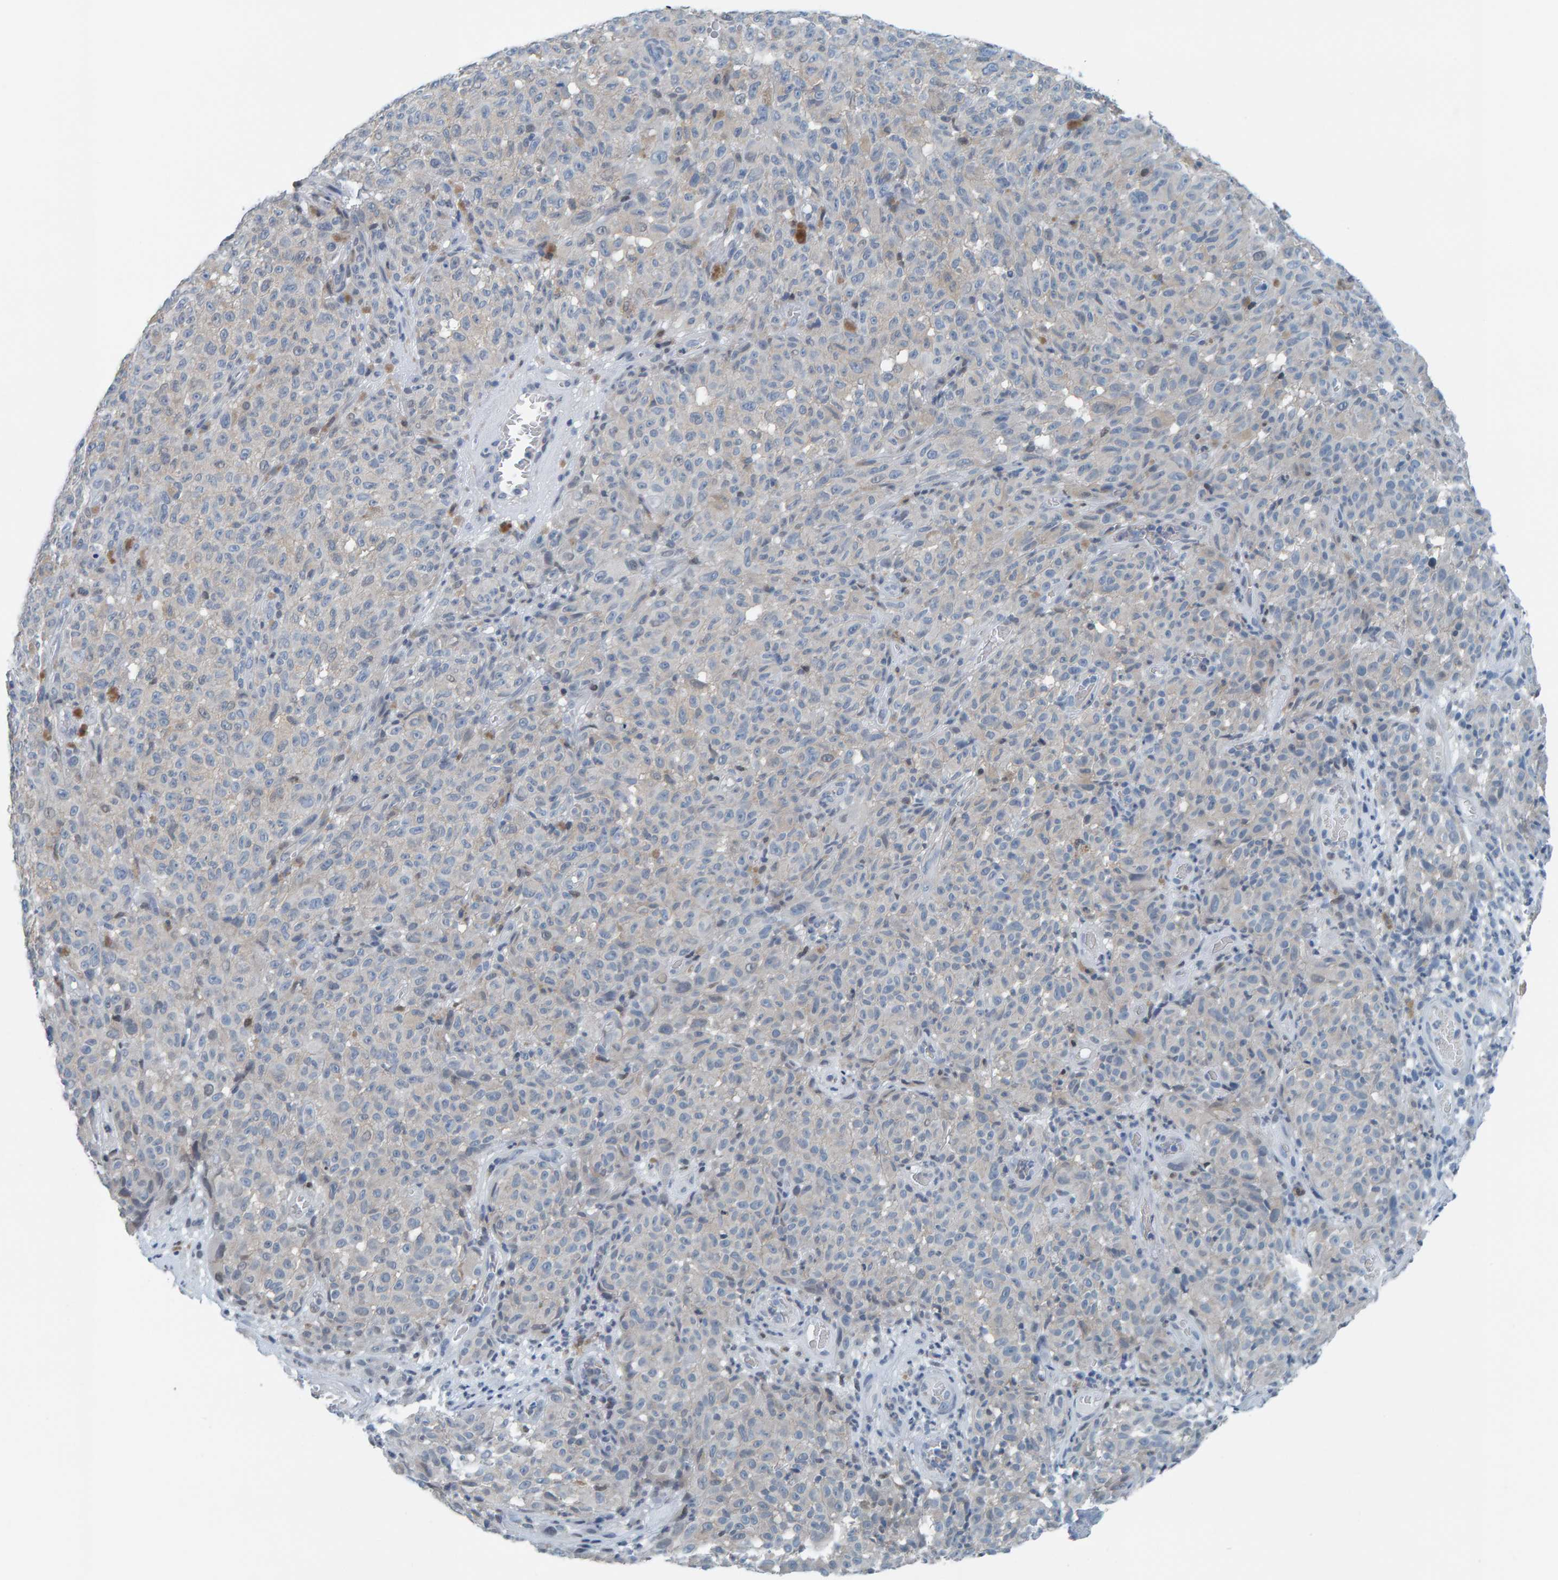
{"staining": {"intensity": "negative", "quantity": "none", "location": "none"}, "tissue": "melanoma", "cell_type": "Tumor cells", "image_type": "cancer", "snomed": [{"axis": "morphology", "description": "Malignant melanoma, NOS"}, {"axis": "topography", "description": "Skin"}], "caption": "Tumor cells are negative for brown protein staining in malignant melanoma. (Stains: DAB (3,3'-diaminobenzidine) immunohistochemistry with hematoxylin counter stain, Microscopy: brightfield microscopy at high magnification).", "gene": "CNP", "patient": {"sex": "female", "age": 82}}